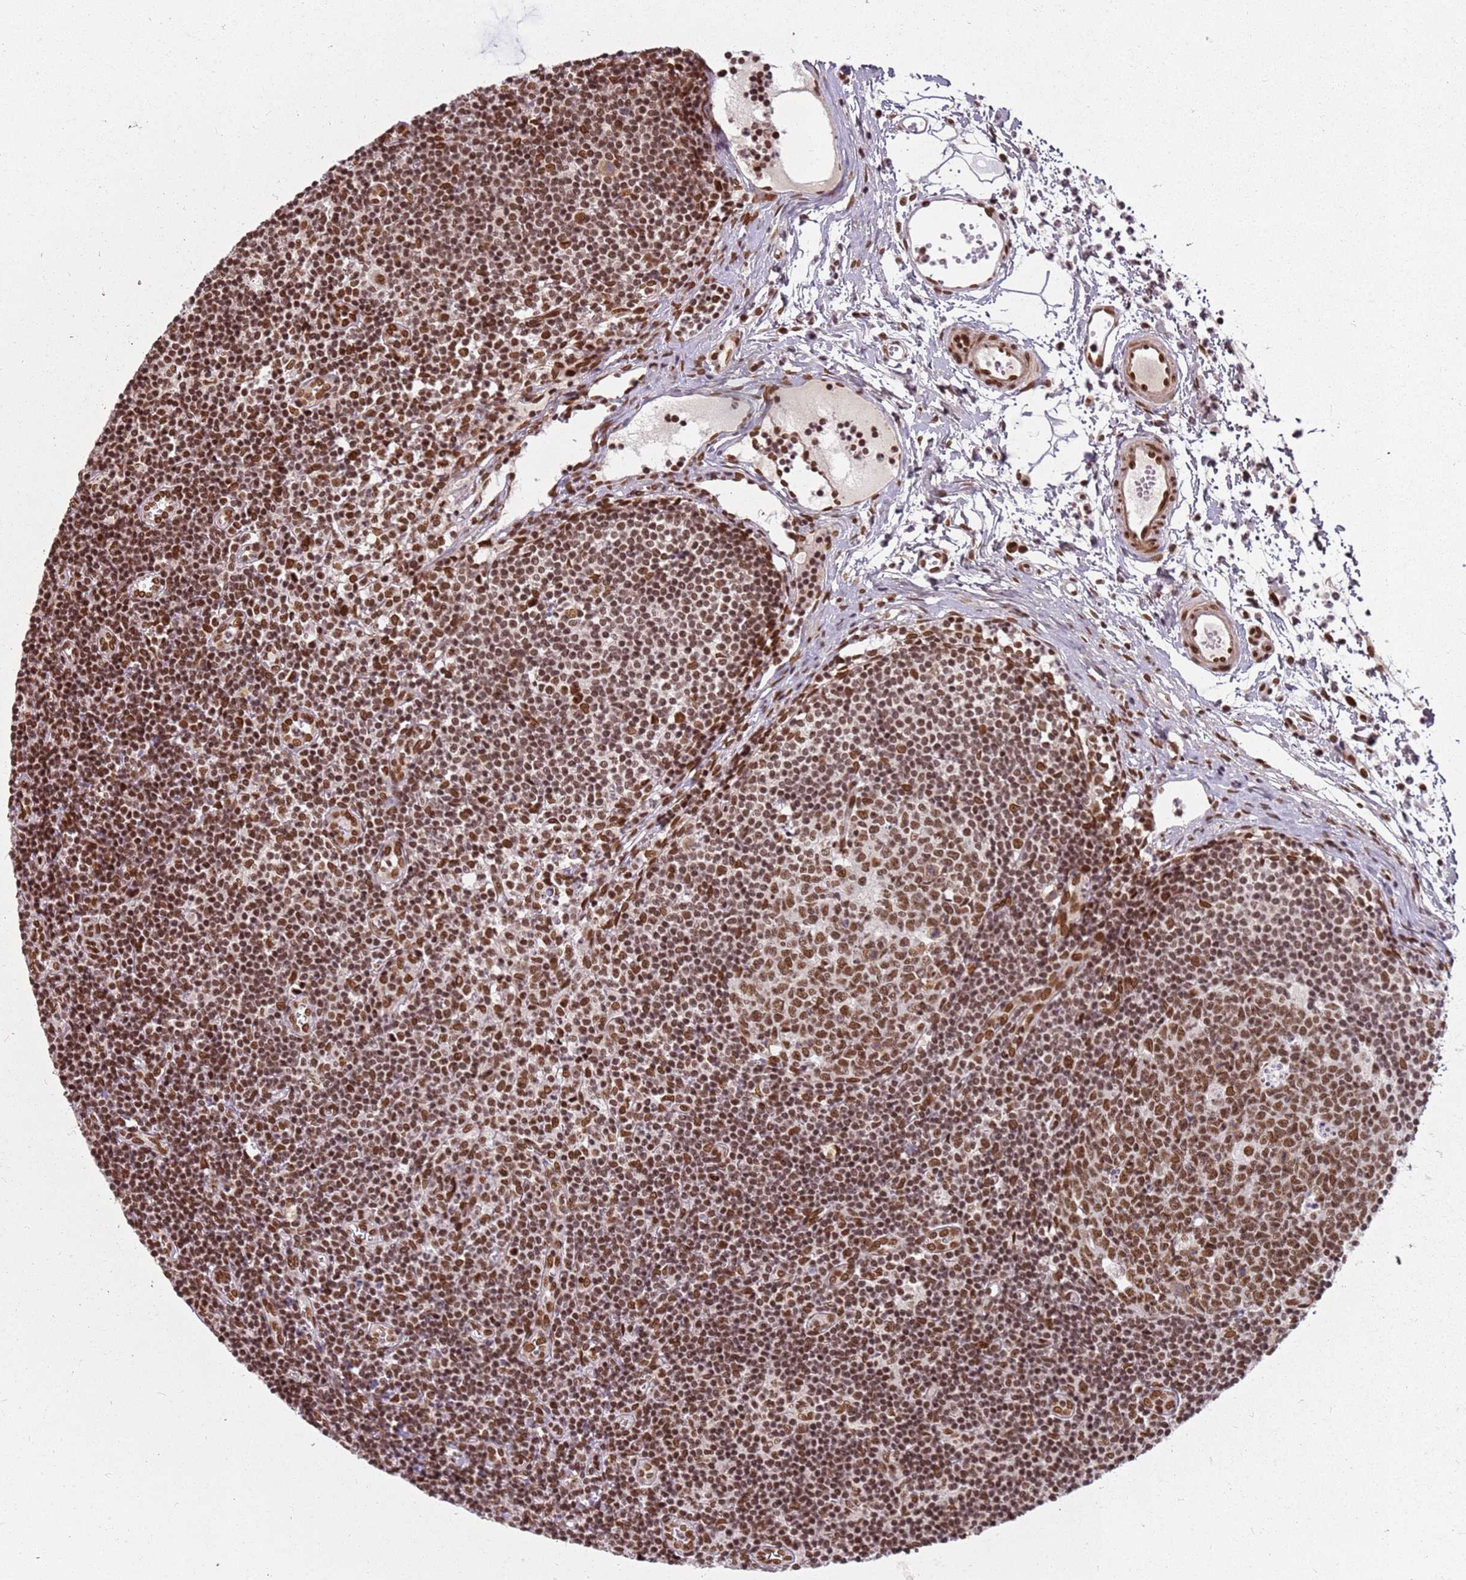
{"staining": {"intensity": "strong", "quantity": ">75%", "location": "nuclear"}, "tissue": "lymph node", "cell_type": "Germinal center cells", "image_type": "normal", "snomed": [{"axis": "morphology", "description": "Normal tissue, NOS"}, {"axis": "topography", "description": "Lymph node"}], "caption": "The immunohistochemical stain highlights strong nuclear staining in germinal center cells of unremarkable lymph node. The protein is shown in brown color, while the nuclei are stained blue.", "gene": "TENT4A", "patient": {"sex": "female", "age": 37}}